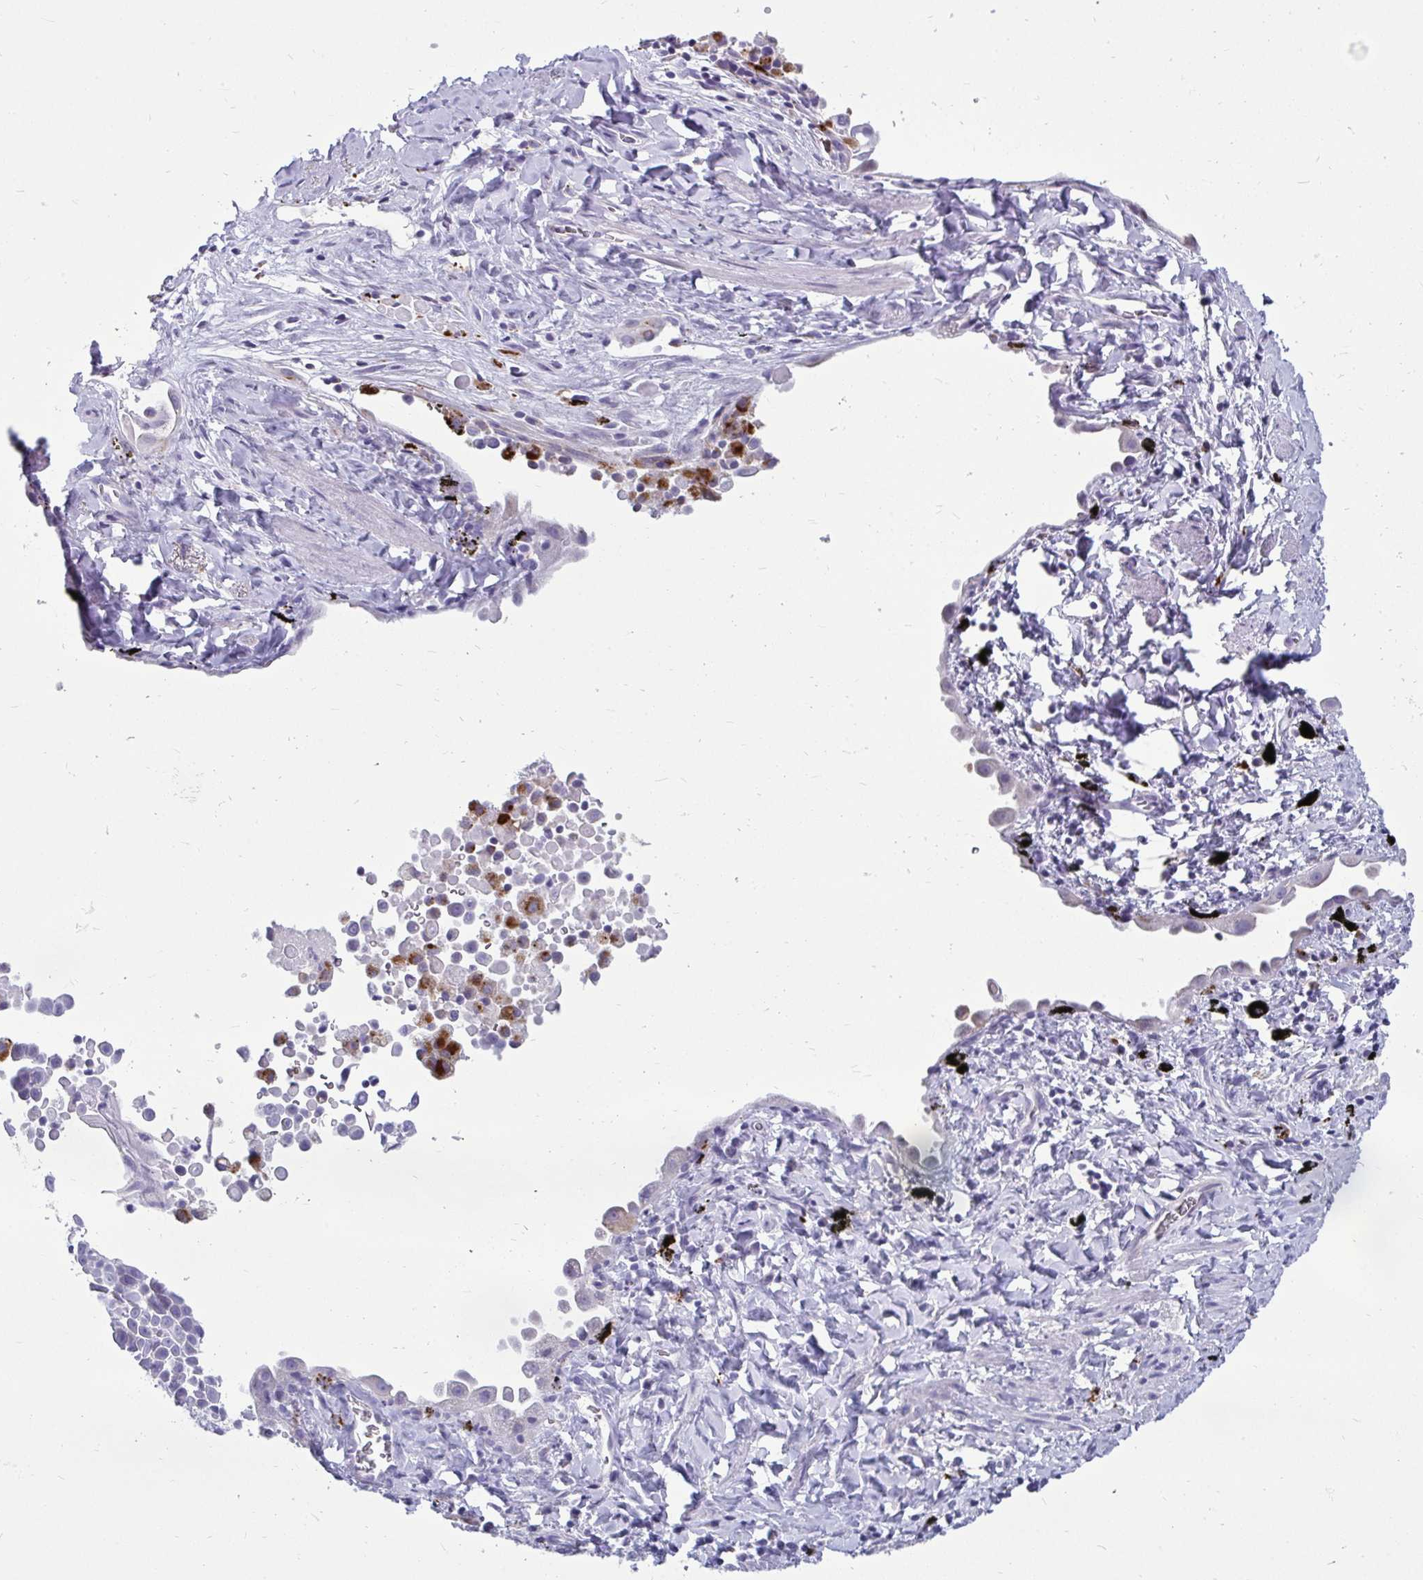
{"staining": {"intensity": "negative", "quantity": "none", "location": "none"}, "tissue": "lung cancer", "cell_type": "Tumor cells", "image_type": "cancer", "snomed": [{"axis": "morphology", "description": "Squamous cell carcinoma, NOS"}, {"axis": "morphology", "description": "Squamous cell carcinoma, metastatic, NOS"}, {"axis": "topography", "description": "Lymph node"}, {"axis": "topography", "description": "Lung"}], "caption": "This photomicrograph is of metastatic squamous cell carcinoma (lung) stained with IHC to label a protein in brown with the nuclei are counter-stained blue. There is no expression in tumor cells.", "gene": "CTSZ", "patient": {"sex": "female", "age": 62}}